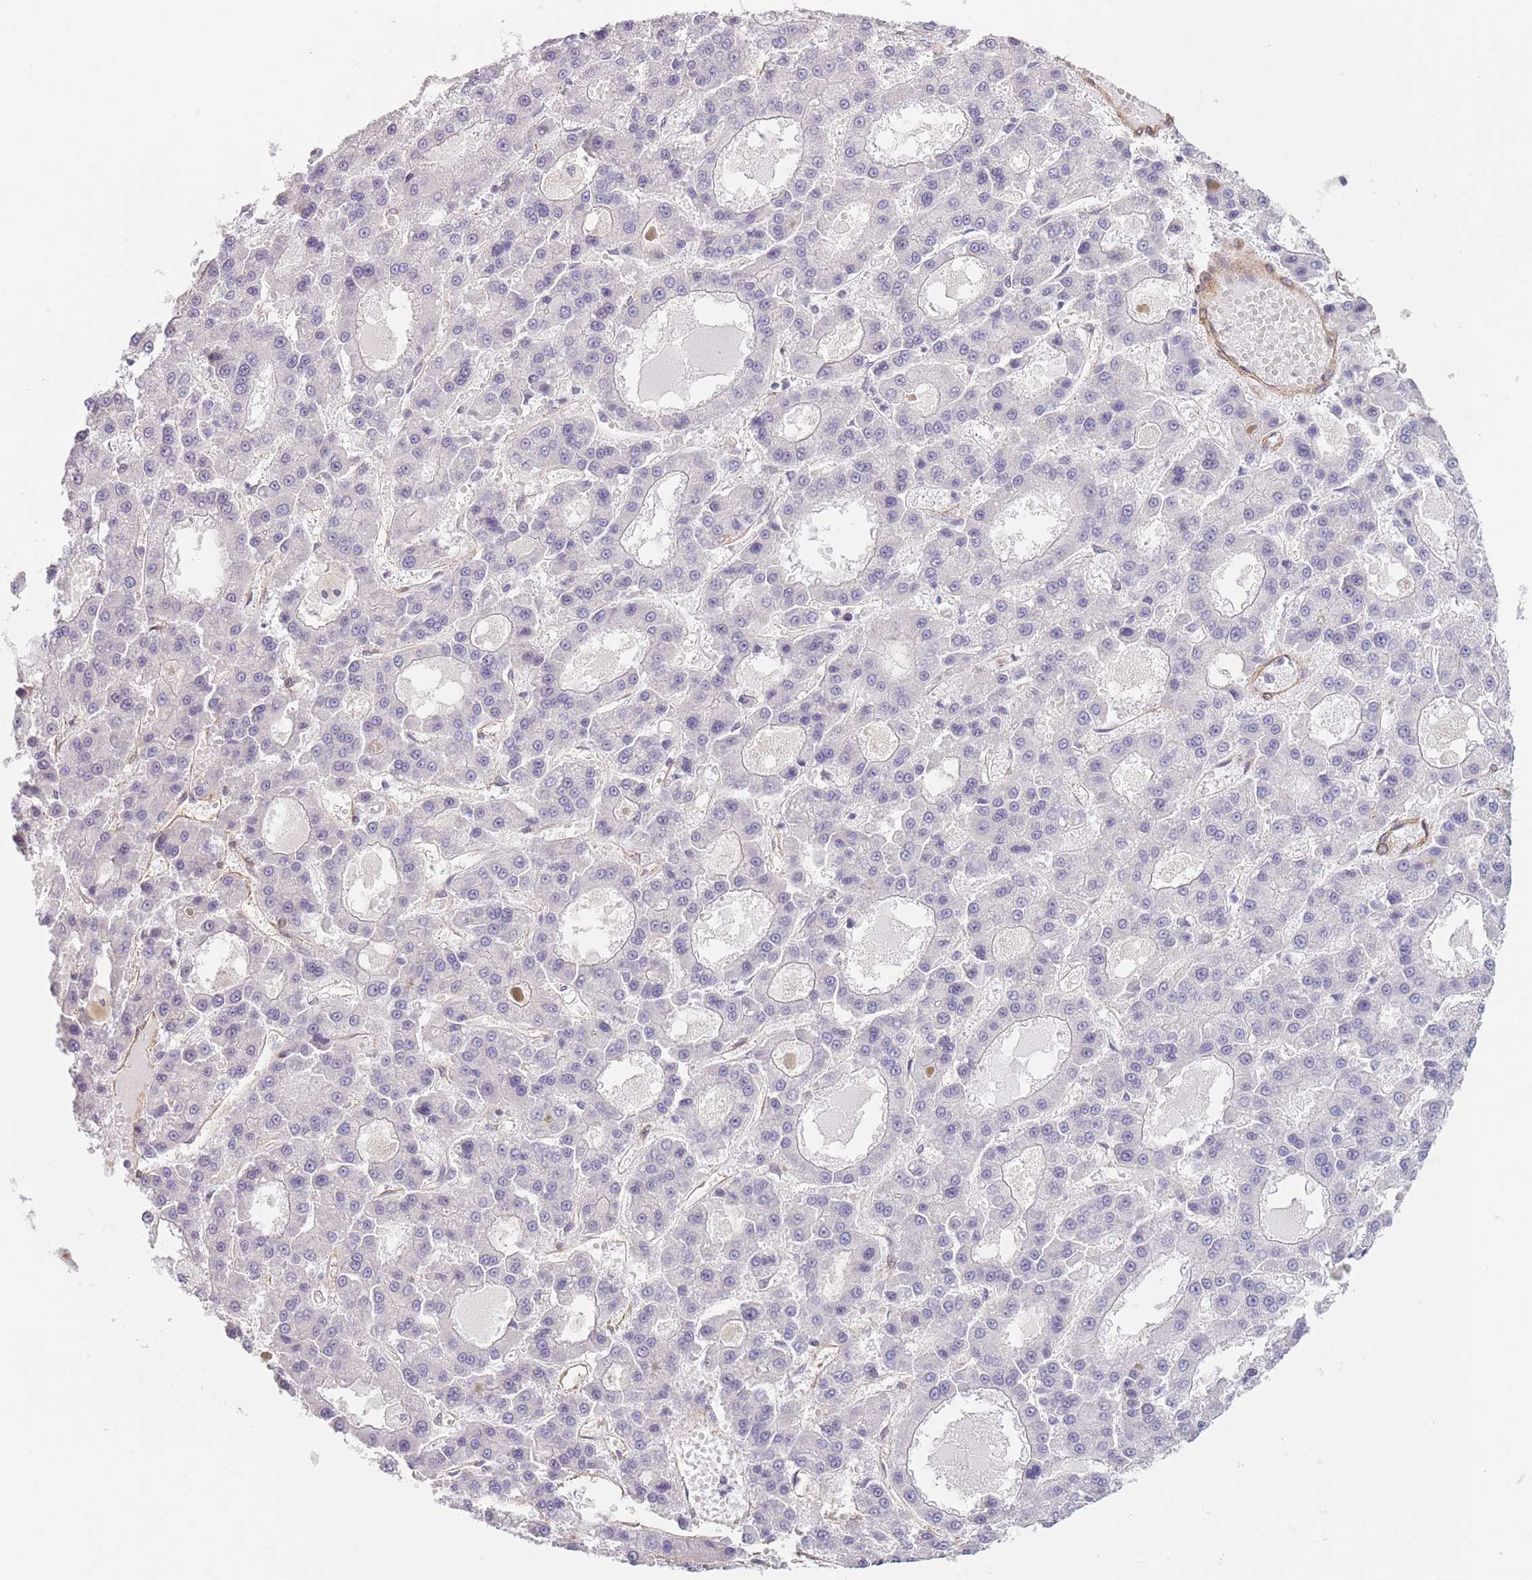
{"staining": {"intensity": "negative", "quantity": "none", "location": "none"}, "tissue": "liver cancer", "cell_type": "Tumor cells", "image_type": "cancer", "snomed": [{"axis": "morphology", "description": "Carcinoma, Hepatocellular, NOS"}, {"axis": "topography", "description": "Liver"}], "caption": "Hepatocellular carcinoma (liver) stained for a protein using immunohistochemistry reveals no positivity tumor cells.", "gene": "SLC7A6", "patient": {"sex": "male", "age": 70}}